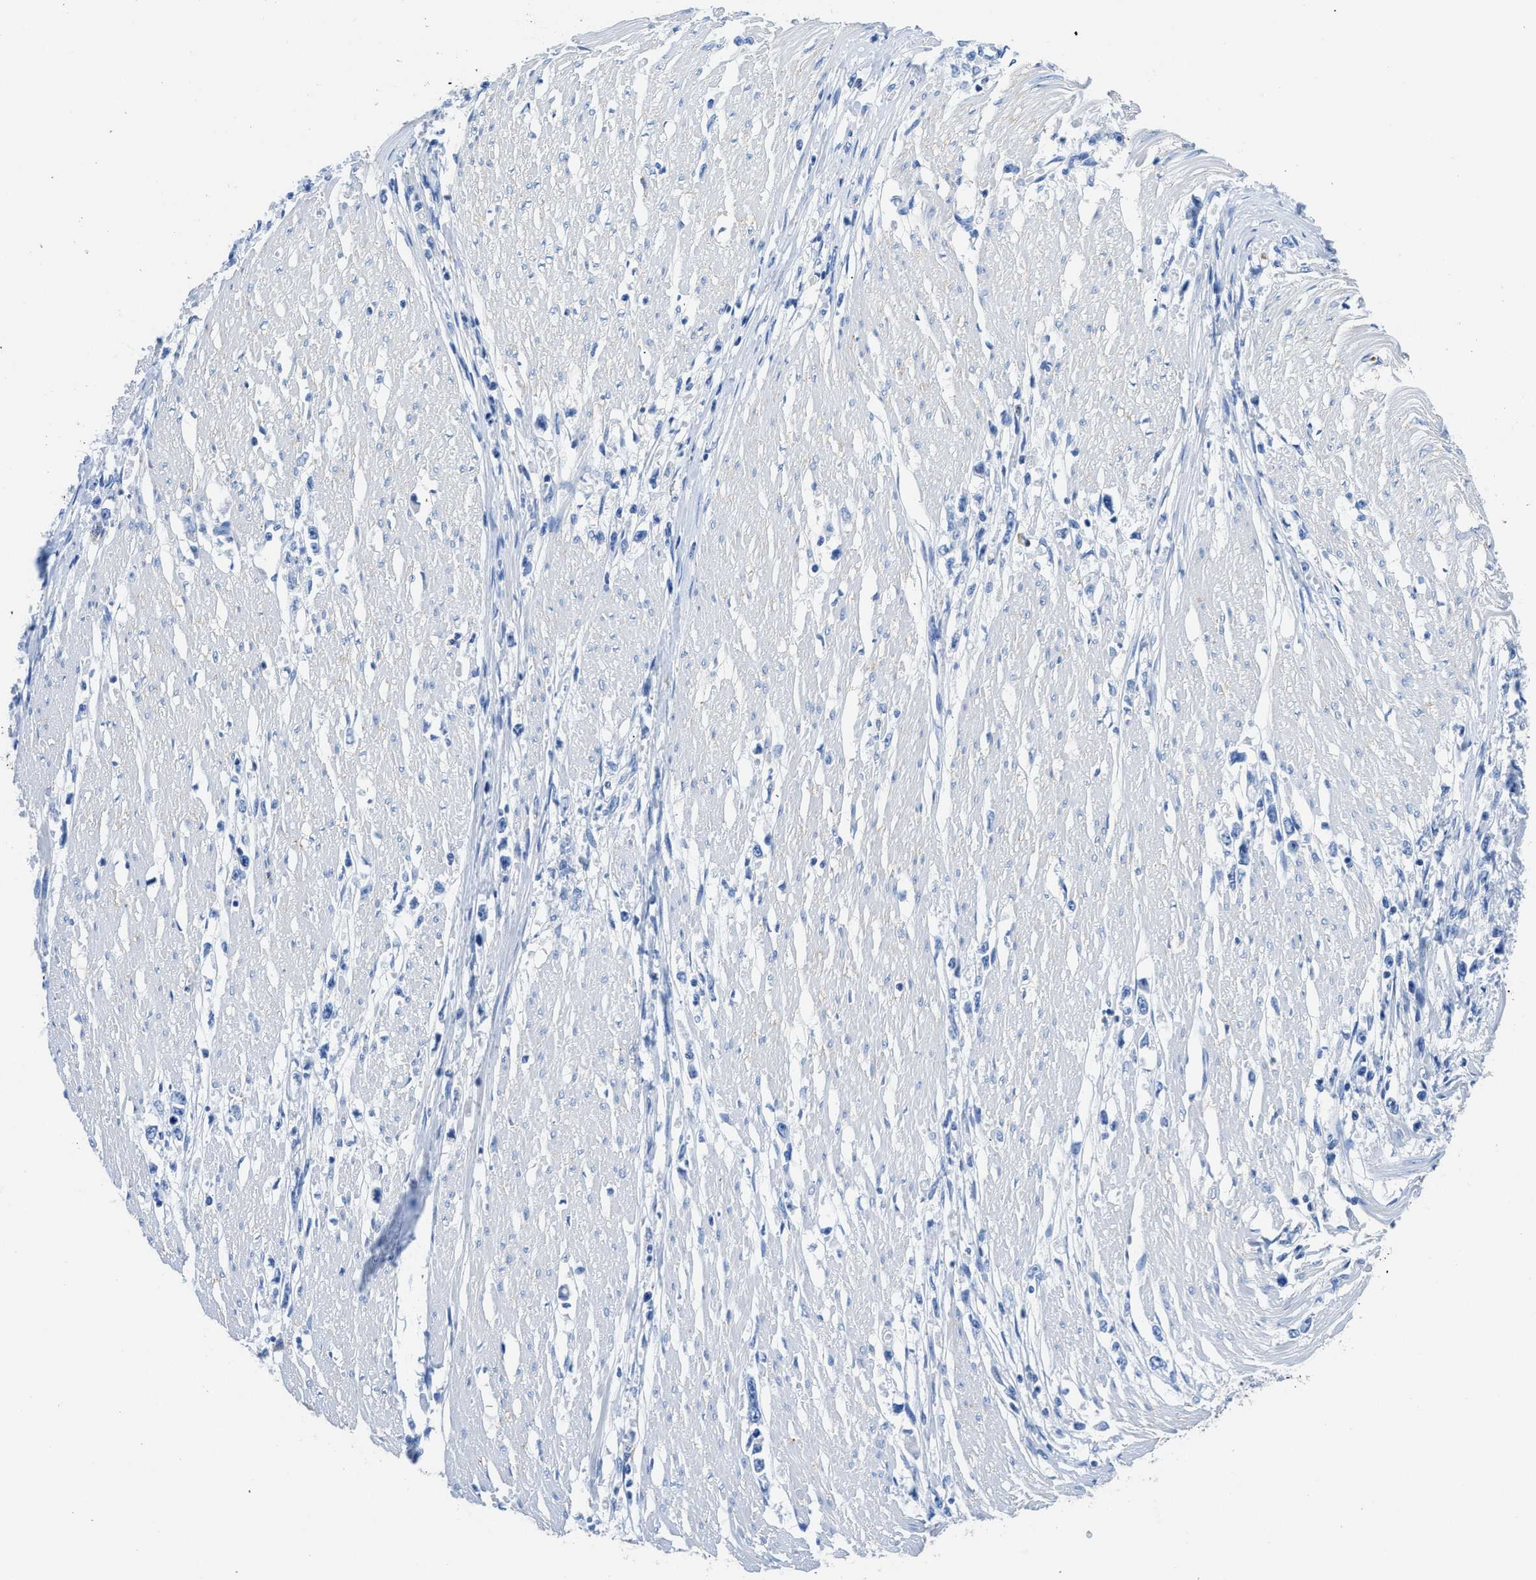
{"staining": {"intensity": "negative", "quantity": "none", "location": "none"}, "tissue": "stomach cancer", "cell_type": "Tumor cells", "image_type": "cancer", "snomed": [{"axis": "morphology", "description": "Adenocarcinoma, NOS"}, {"axis": "topography", "description": "Stomach"}], "caption": "Immunohistochemistry image of stomach cancer (adenocarcinoma) stained for a protein (brown), which reveals no expression in tumor cells.", "gene": "NEB", "patient": {"sex": "female", "age": 59}}